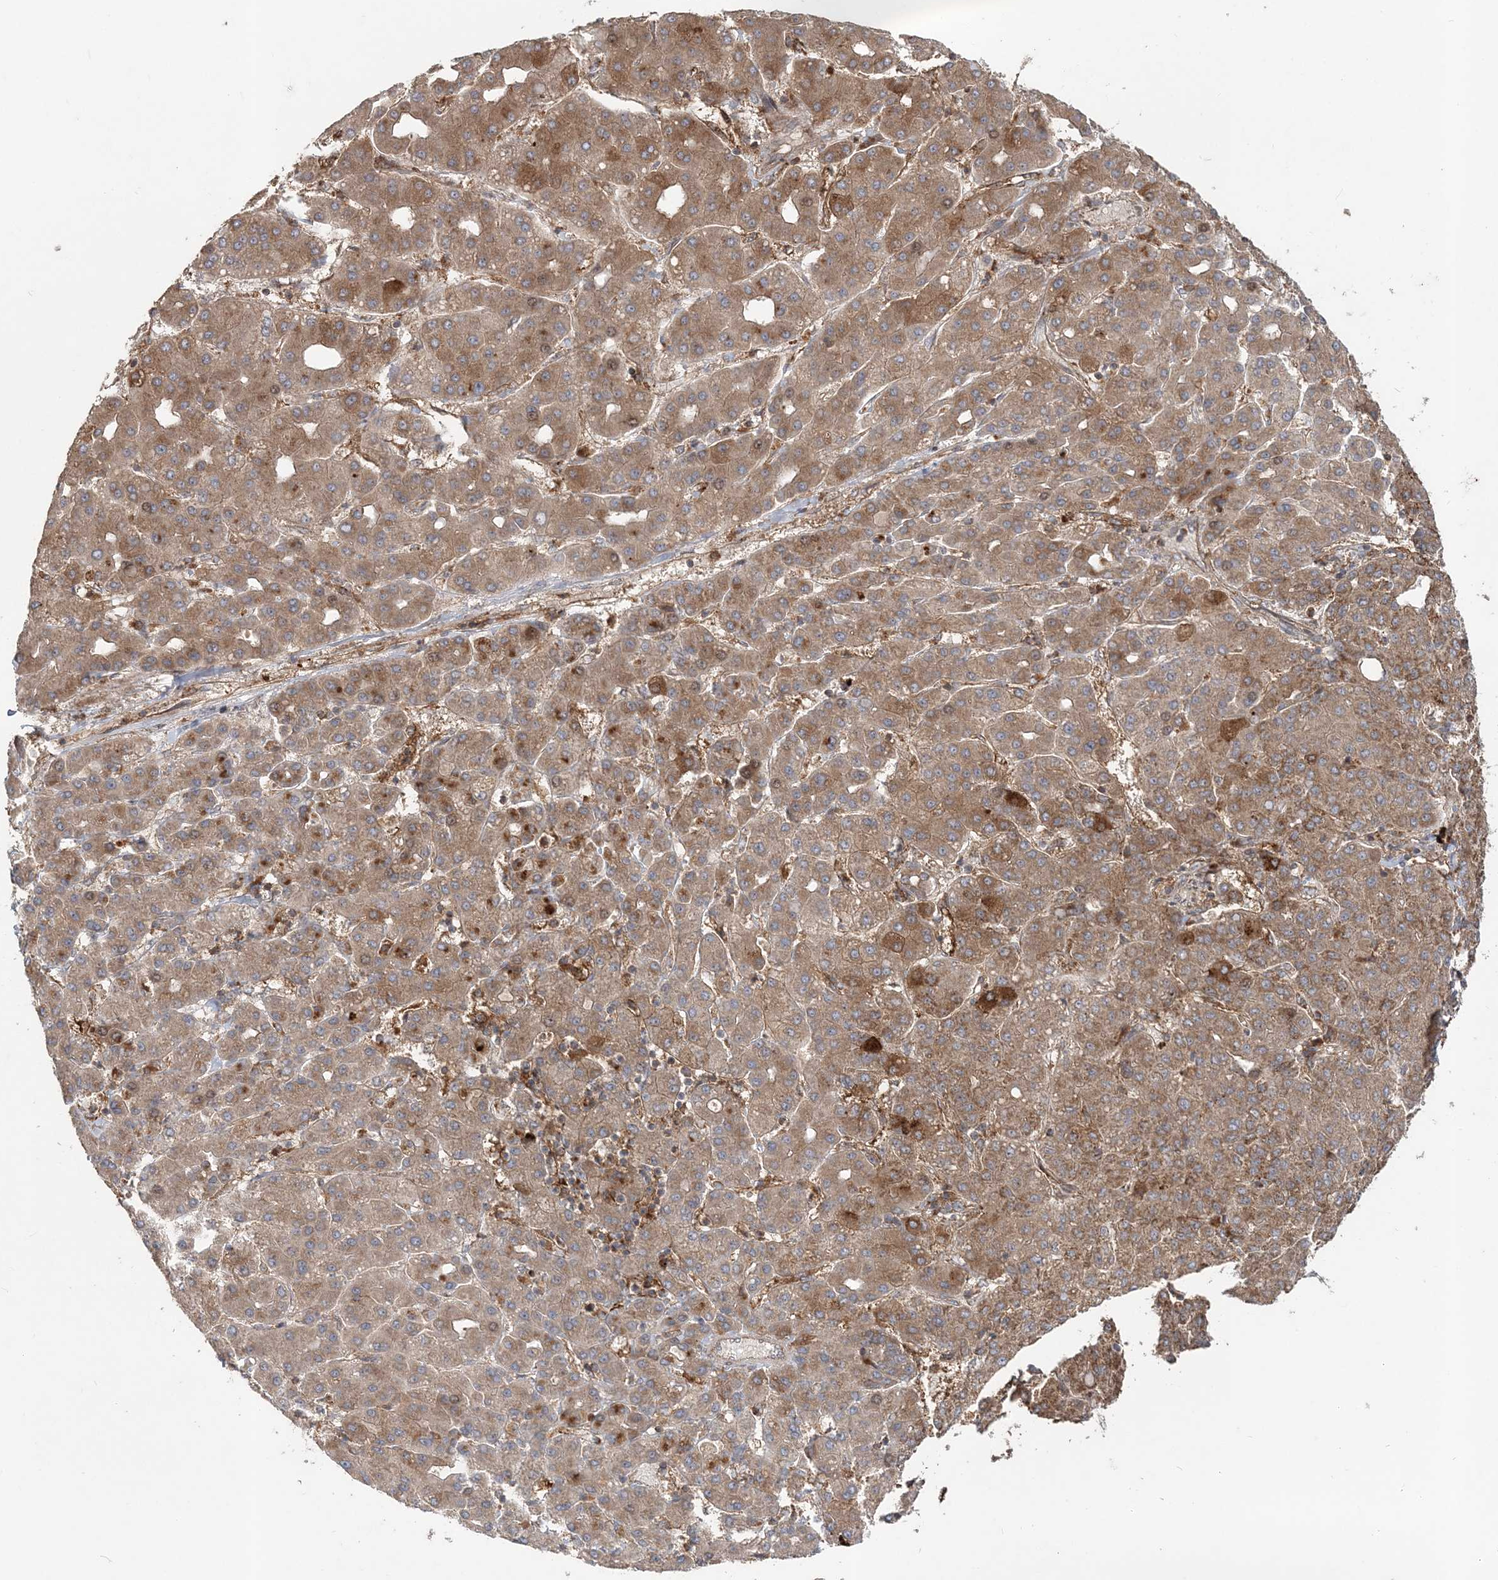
{"staining": {"intensity": "moderate", "quantity": ">75%", "location": "cytoplasmic/membranous"}, "tissue": "liver cancer", "cell_type": "Tumor cells", "image_type": "cancer", "snomed": [{"axis": "morphology", "description": "Carcinoma, Hepatocellular, NOS"}, {"axis": "topography", "description": "Liver"}], "caption": "Immunohistochemistry (IHC) photomicrograph of neoplastic tissue: liver cancer (hepatocellular carcinoma) stained using IHC shows medium levels of moderate protein expression localized specifically in the cytoplasmic/membranous of tumor cells, appearing as a cytoplasmic/membranous brown color.", "gene": "LRPPRC", "patient": {"sex": "male", "age": 65}}